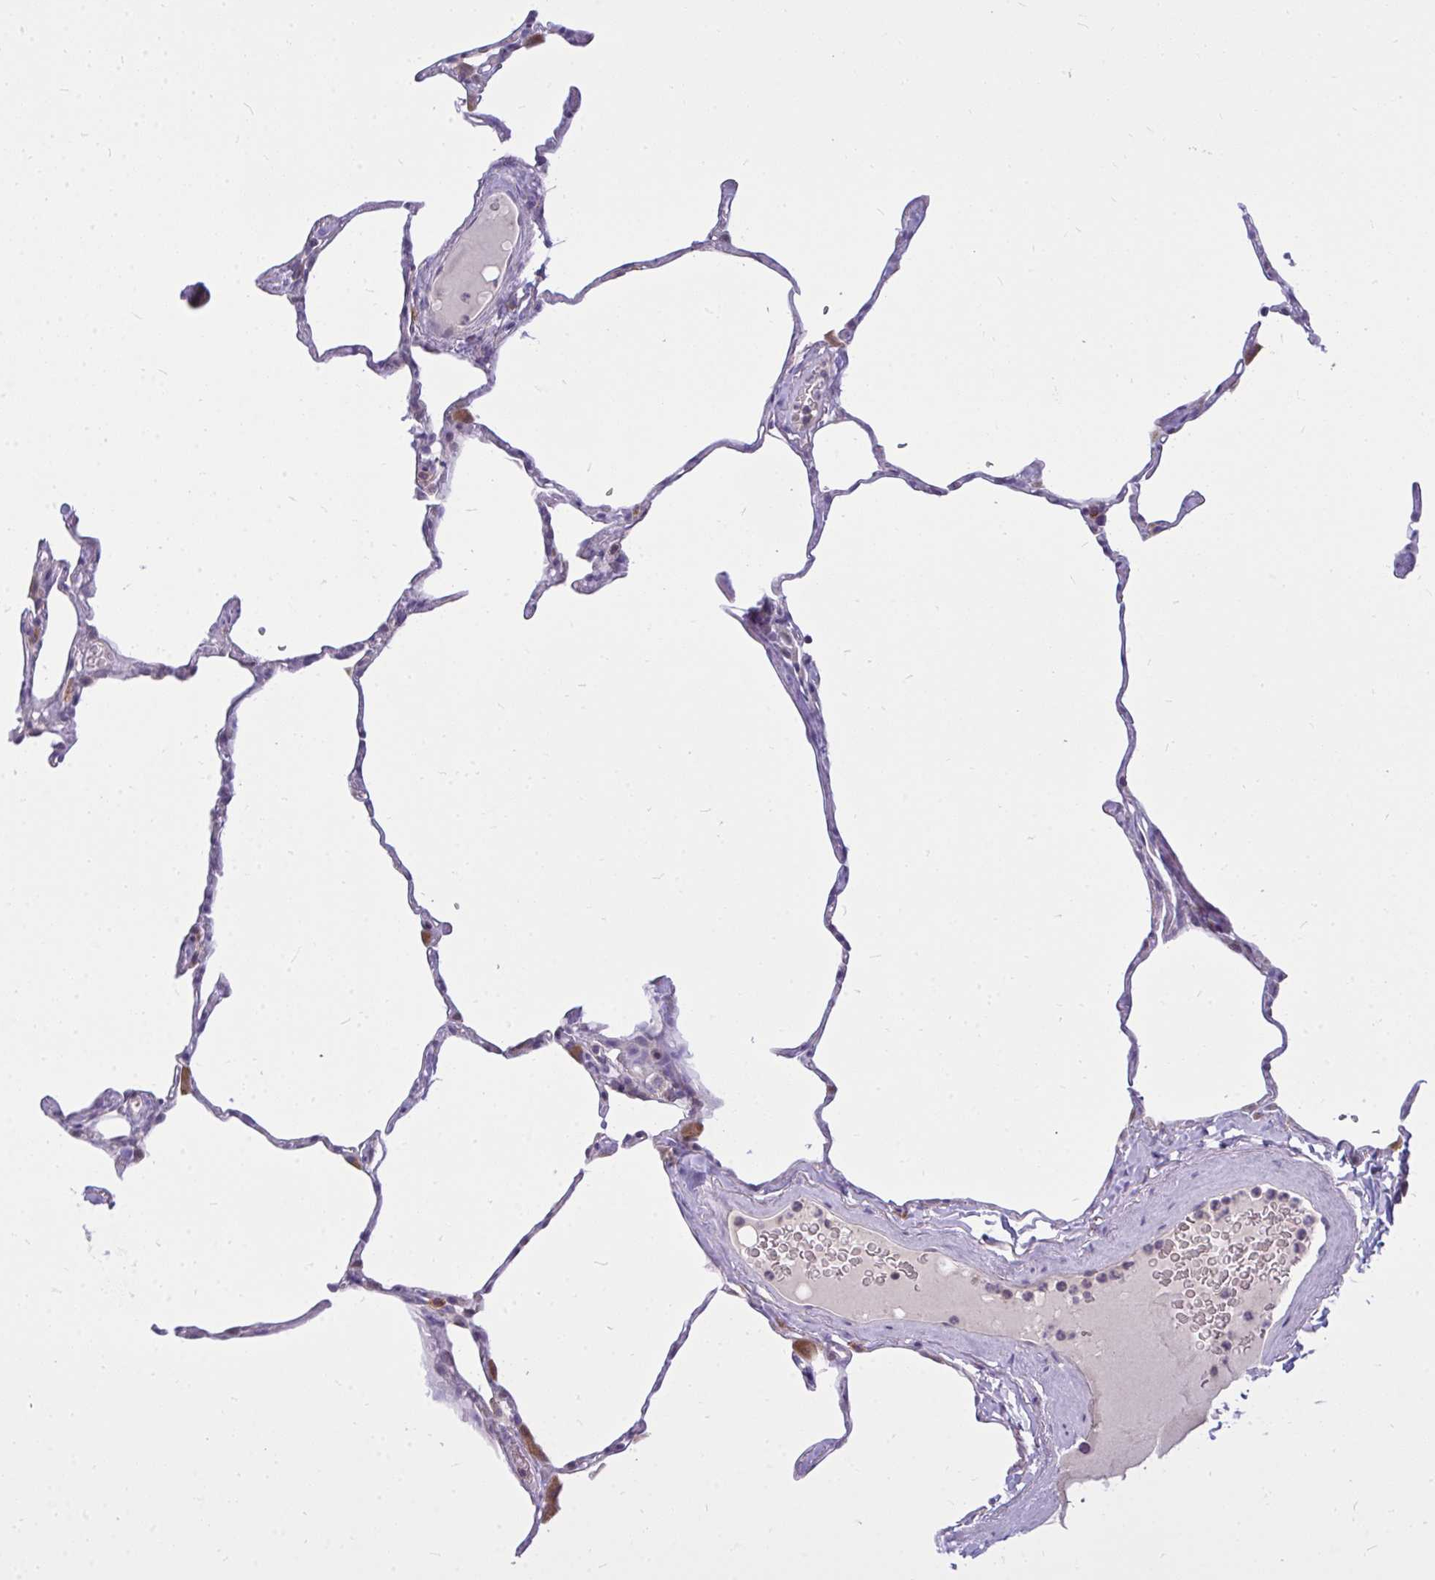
{"staining": {"intensity": "negative", "quantity": "none", "location": "none"}, "tissue": "lung", "cell_type": "Alveolar cells", "image_type": "normal", "snomed": [{"axis": "morphology", "description": "Normal tissue, NOS"}, {"axis": "topography", "description": "Lung"}], "caption": "This is an immunohistochemistry (IHC) image of benign human lung. There is no expression in alveolar cells.", "gene": "ZSCAN25", "patient": {"sex": "male", "age": 65}}